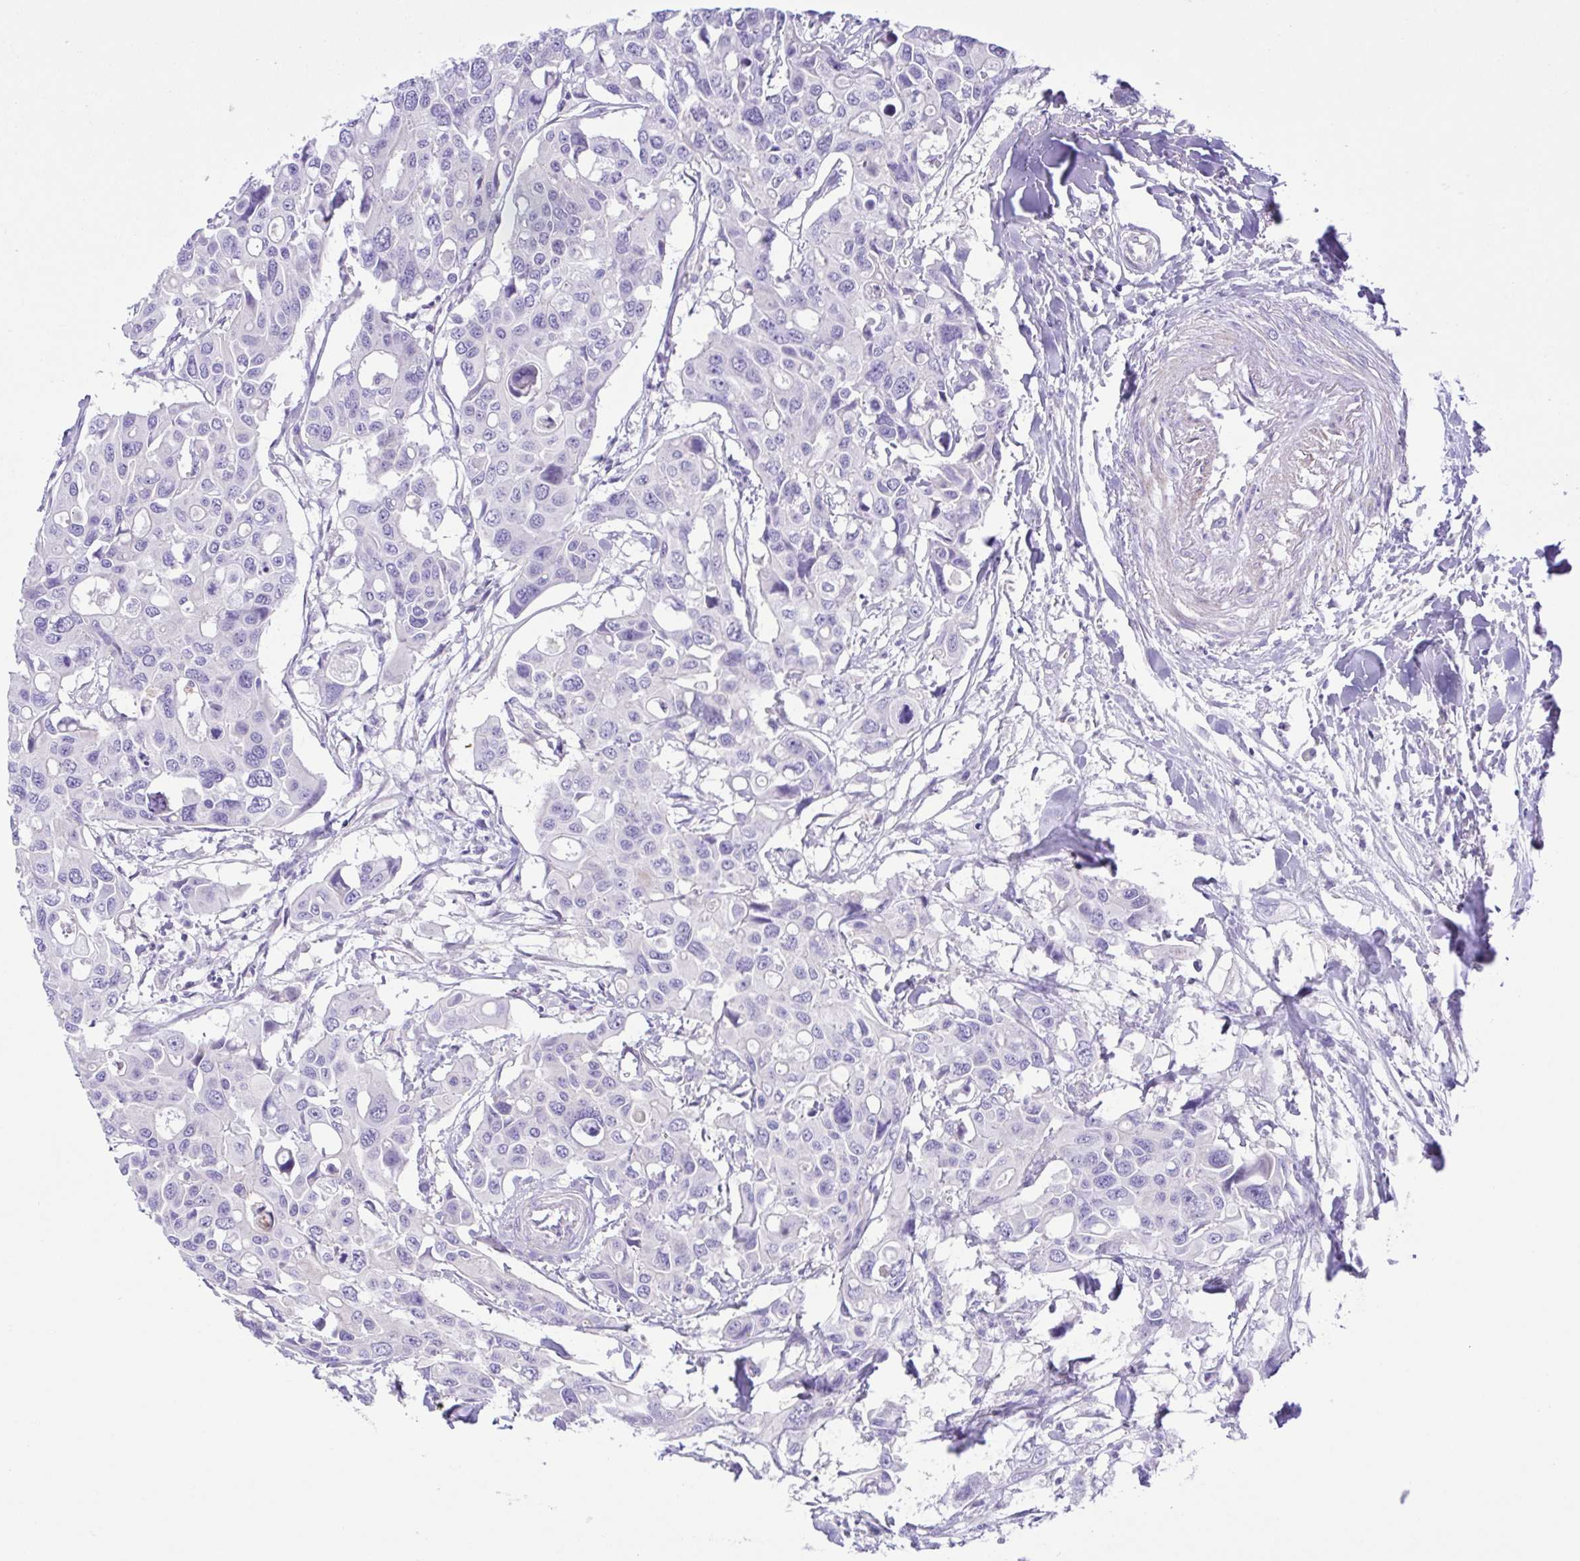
{"staining": {"intensity": "negative", "quantity": "none", "location": "none"}, "tissue": "colorectal cancer", "cell_type": "Tumor cells", "image_type": "cancer", "snomed": [{"axis": "morphology", "description": "Adenocarcinoma, NOS"}, {"axis": "topography", "description": "Colon"}], "caption": "Tumor cells are negative for brown protein staining in colorectal cancer (adenocarcinoma). (DAB immunohistochemistry visualized using brightfield microscopy, high magnification).", "gene": "ISM2", "patient": {"sex": "male", "age": 77}}